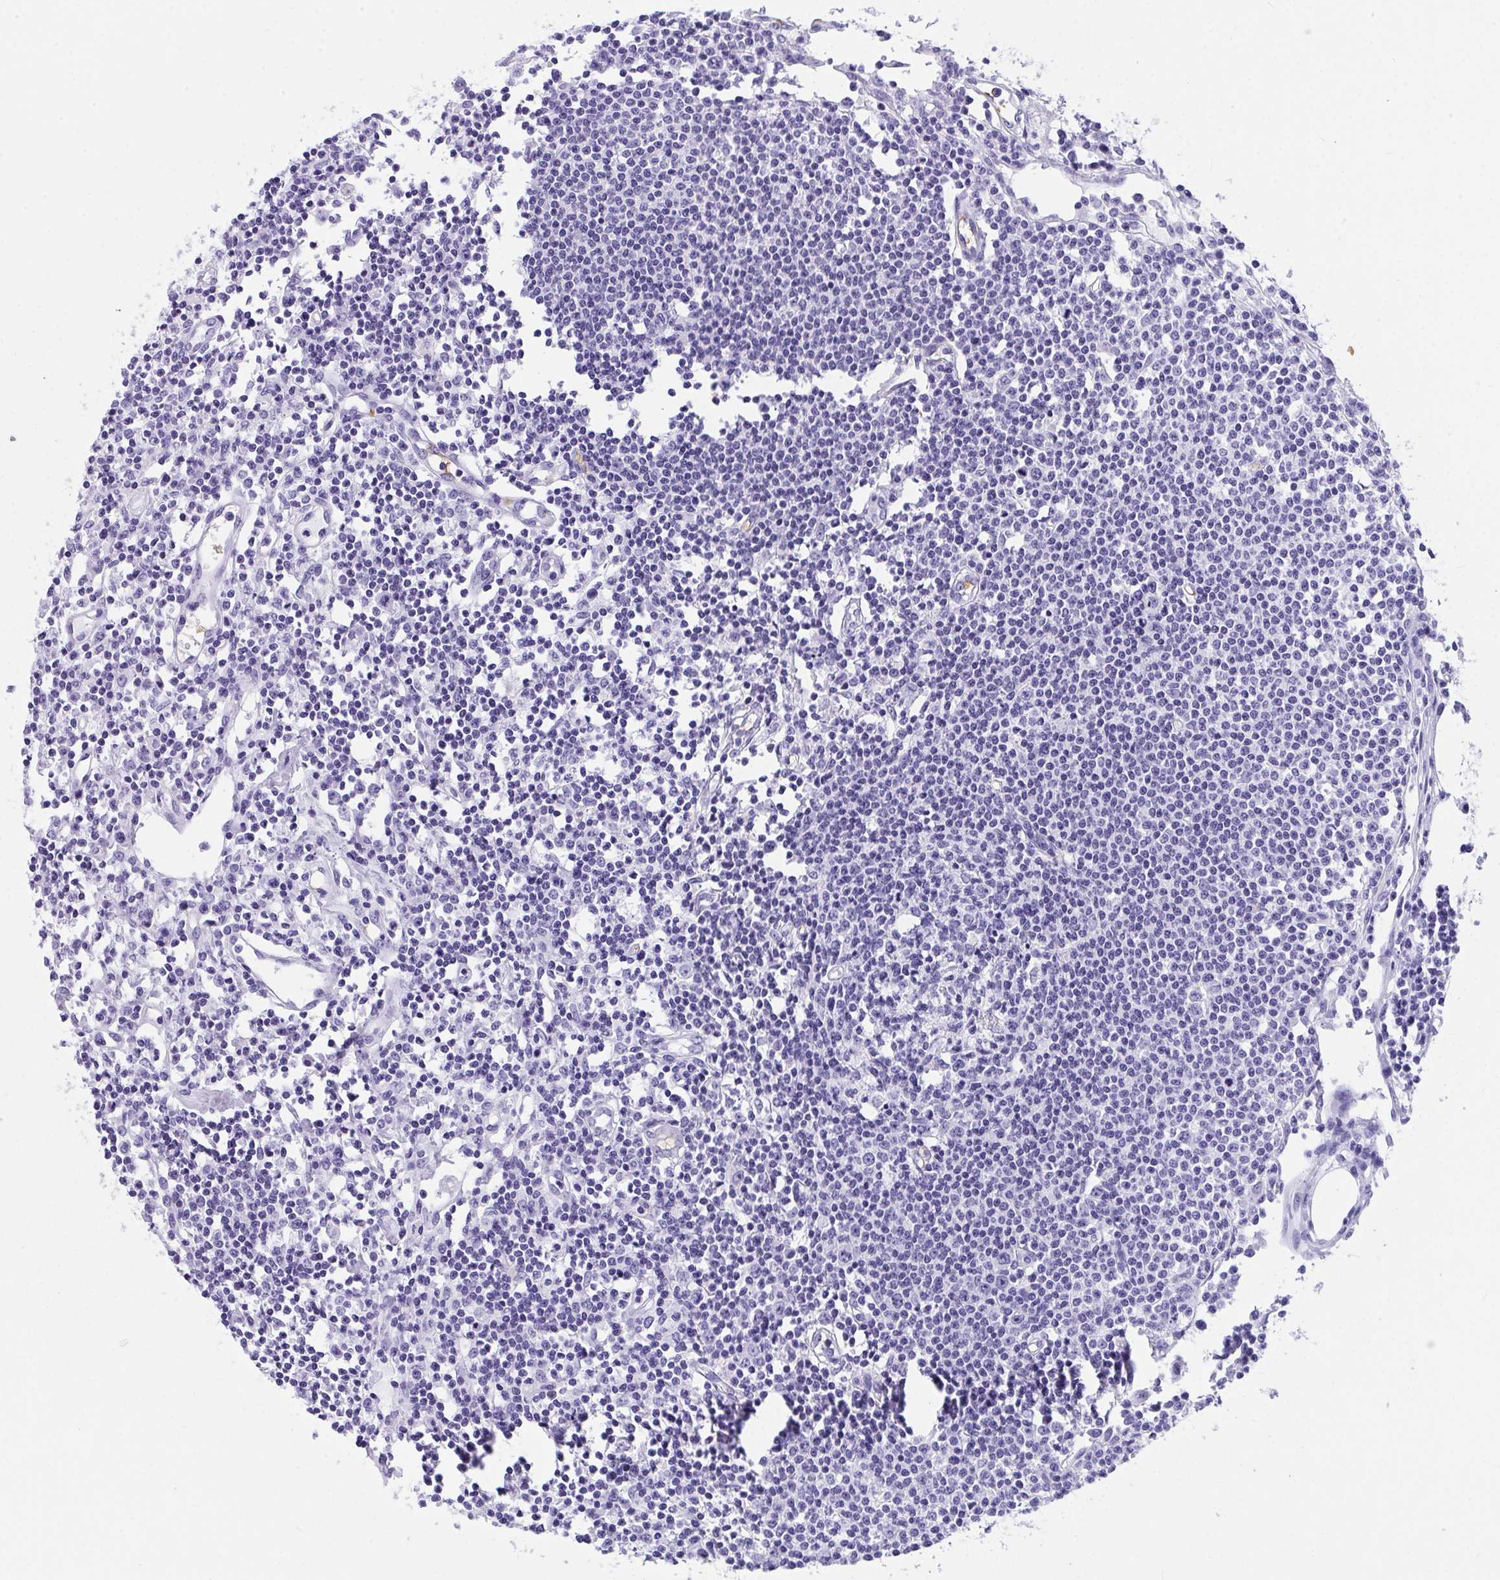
{"staining": {"intensity": "negative", "quantity": "none", "location": "none"}, "tissue": "lymph node", "cell_type": "Germinal center cells", "image_type": "normal", "snomed": [{"axis": "morphology", "description": "Normal tissue, NOS"}, {"axis": "topography", "description": "Lymph node"}], "caption": "Immunohistochemistry (IHC) of benign human lymph node exhibits no staining in germinal center cells.", "gene": "ANK1", "patient": {"sex": "female", "age": 78}}